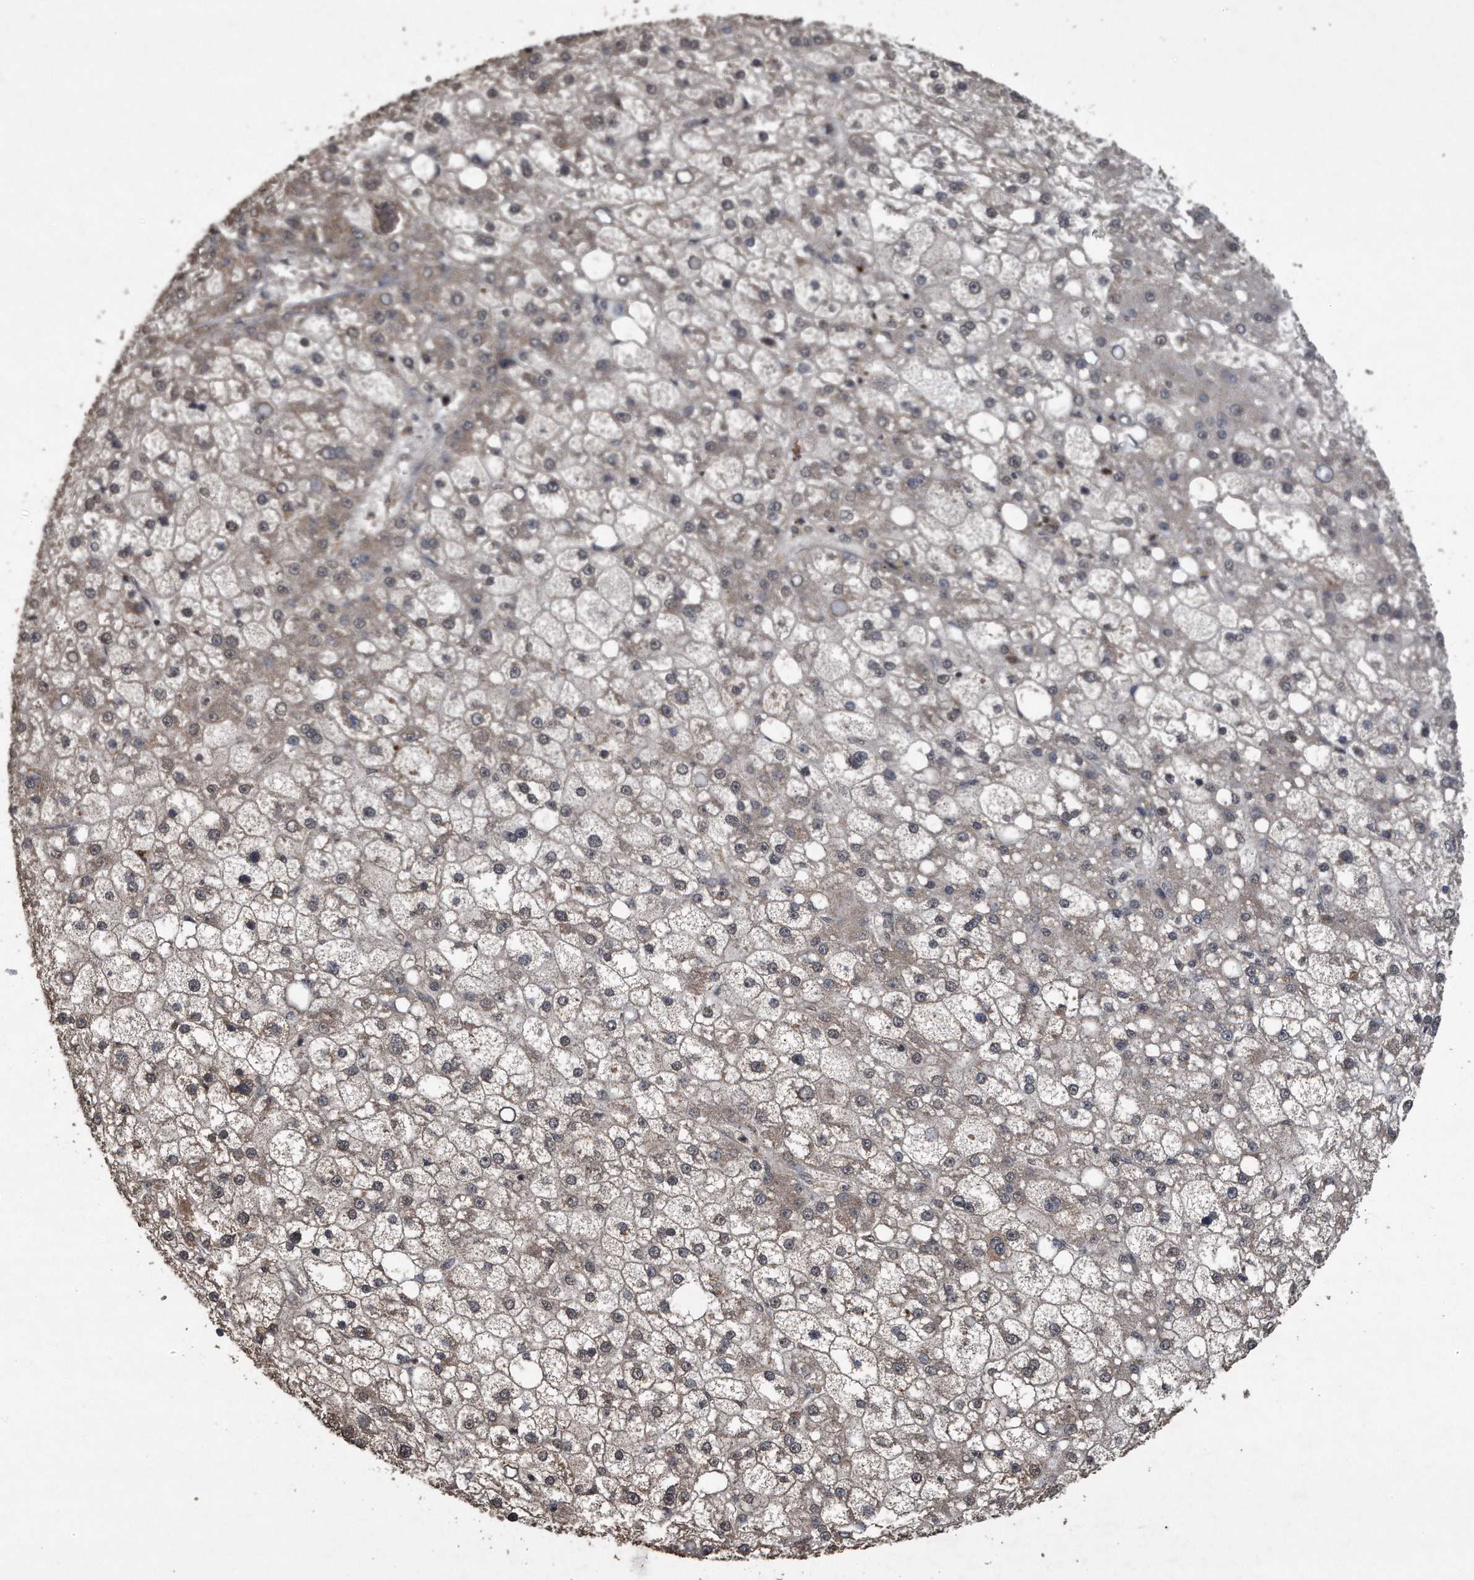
{"staining": {"intensity": "weak", "quantity": "<25%", "location": "cytoplasmic/membranous"}, "tissue": "liver cancer", "cell_type": "Tumor cells", "image_type": "cancer", "snomed": [{"axis": "morphology", "description": "Carcinoma, Hepatocellular, NOS"}, {"axis": "topography", "description": "Liver"}], "caption": "Immunohistochemistry (IHC) micrograph of neoplastic tissue: human liver cancer (hepatocellular carcinoma) stained with DAB shows no significant protein expression in tumor cells.", "gene": "CRYZL1", "patient": {"sex": "male", "age": 67}}